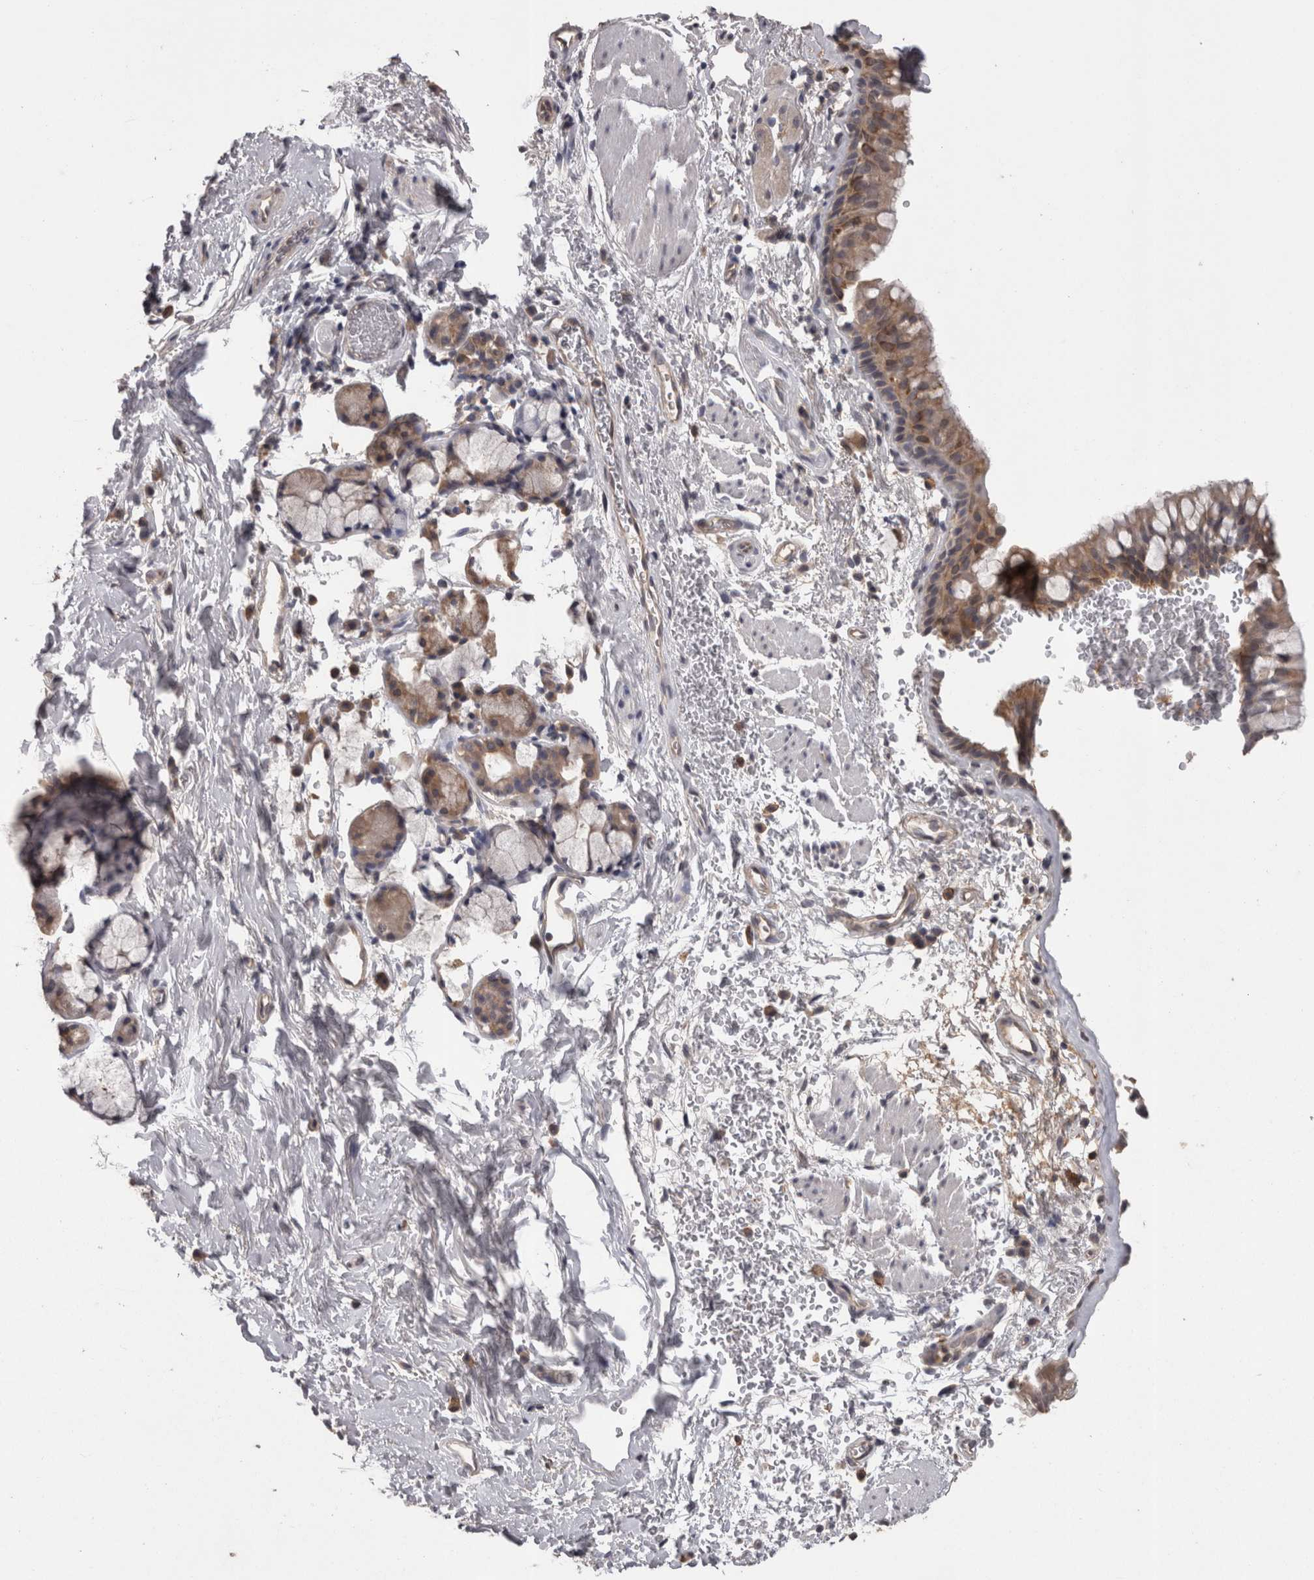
{"staining": {"intensity": "moderate", "quantity": "25%-75%", "location": "cytoplasmic/membranous"}, "tissue": "bronchus", "cell_type": "Respiratory epithelial cells", "image_type": "normal", "snomed": [{"axis": "morphology", "description": "Normal tissue, NOS"}, {"axis": "topography", "description": "Cartilage tissue"}, {"axis": "topography", "description": "Bronchus"}], "caption": "Moderate cytoplasmic/membranous staining is appreciated in about 25%-75% of respiratory epithelial cells in unremarkable bronchus. (DAB IHC with brightfield microscopy, high magnification).", "gene": "PON3", "patient": {"sex": "female", "age": 53}}